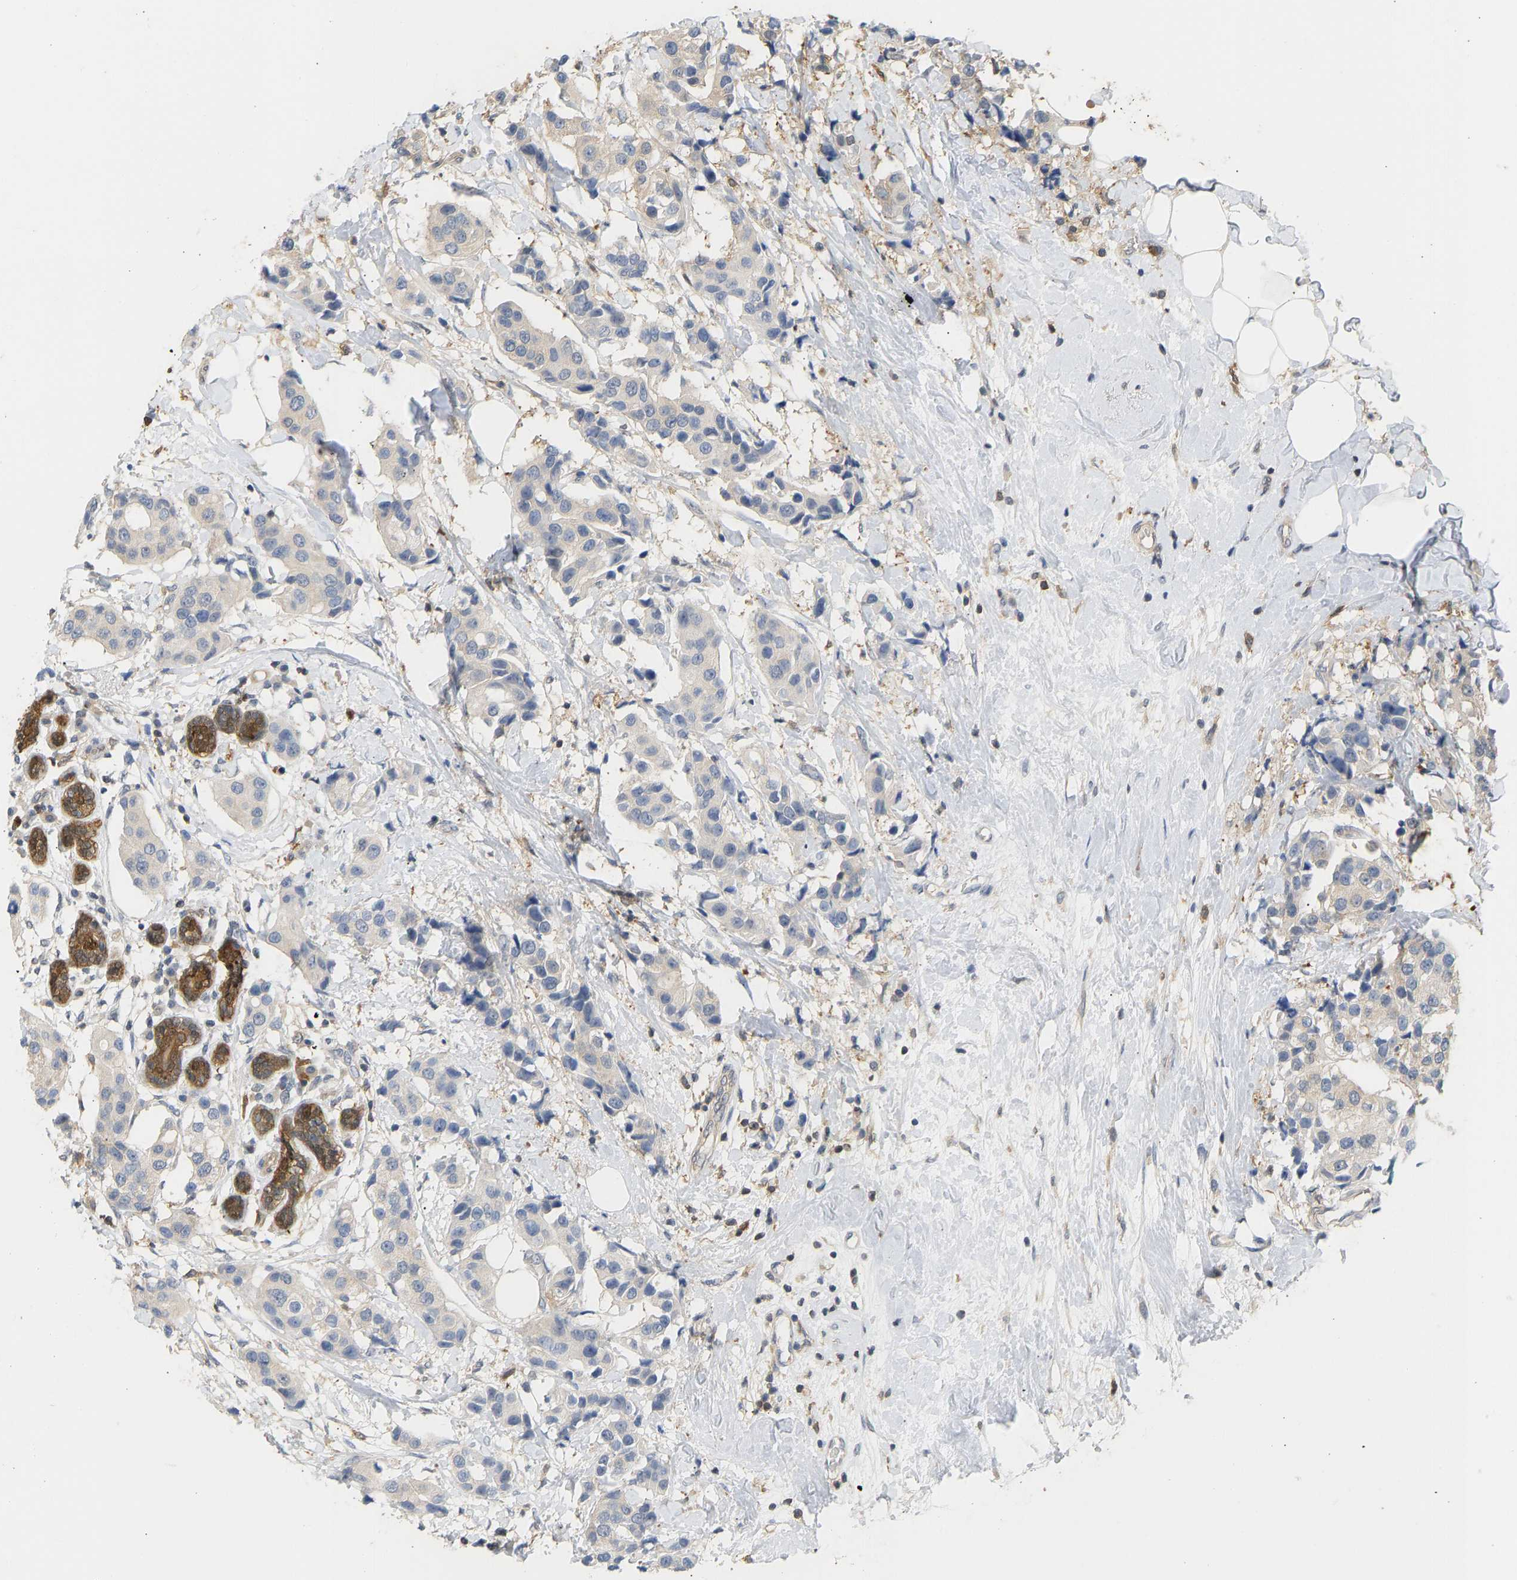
{"staining": {"intensity": "negative", "quantity": "none", "location": "none"}, "tissue": "breast cancer", "cell_type": "Tumor cells", "image_type": "cancer", "snomed": [{"axis": "morphology", "description": "Normal tissue, NOS"}, {"axis": "morphology", "description": "Duct carcinoma"}, {"axis": "topography", "description": "Breast"}], "caption": "An IHC micrograph of breast cancer is shown. There is no staining in tumor cells of breast cancer.", "gene": "ENO1", "patient": {"sex": "female", "age": 39}}